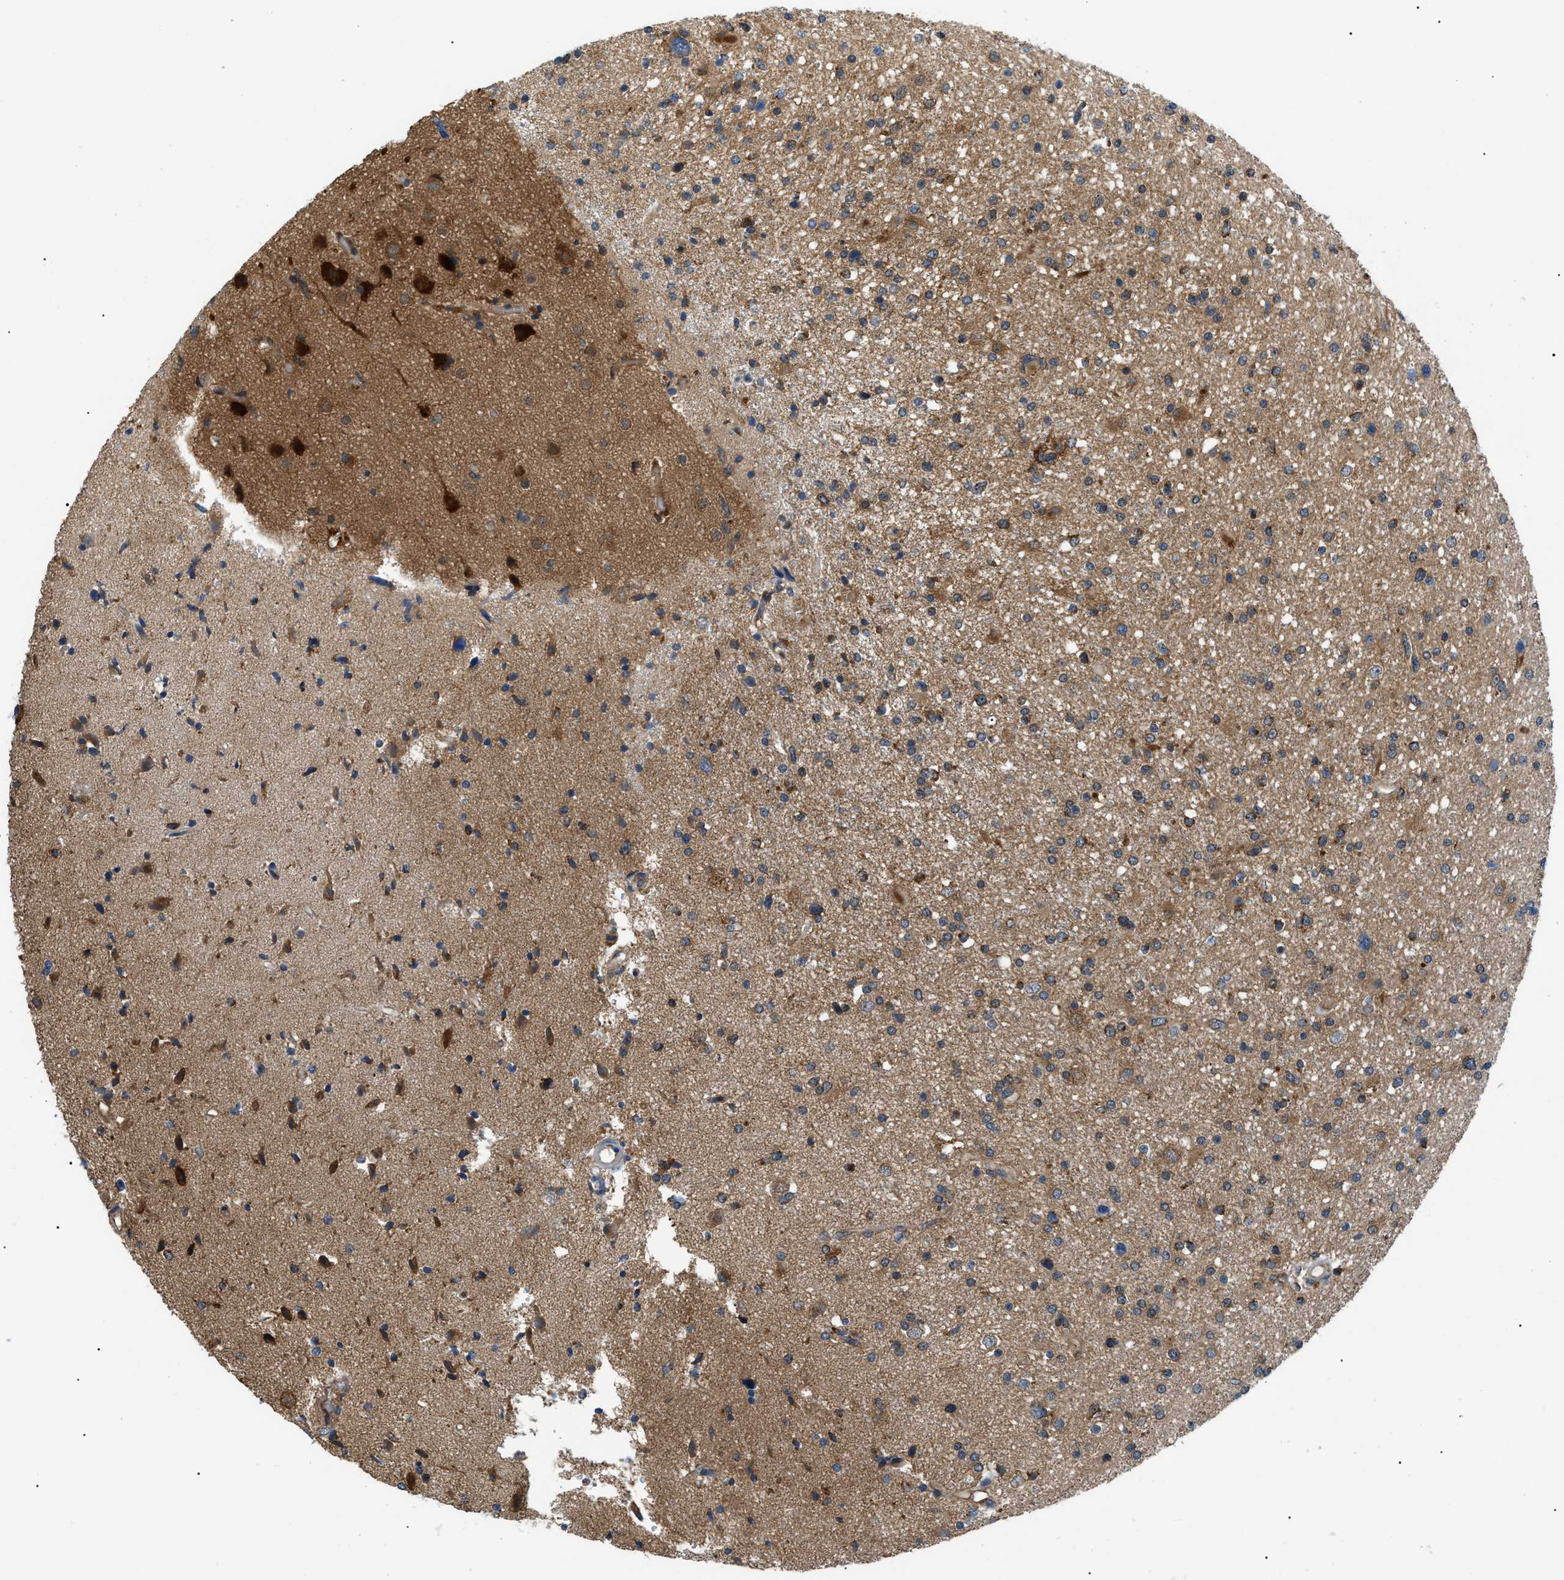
{"staining": {"intensity": "moderate", "quantity": "<25%", "location": "cytoplasmic/membranous"}, "tissue": "glioma", "cell_type": "Tumor cells", "image_type": "cancer", "snomed": [{"axis": "morphology", "description": "Glioma, malignant, High grade"}, {"axis": "topography", "description": "Brain"}], "caption": "Tumor cells reveal low levels of moderate cytoplasmic/membranous expression in about <25% of cells in malignant glioma (high-grade).", "gene": "SRPK1", "patient": {"sex": "male", "age": 33}}